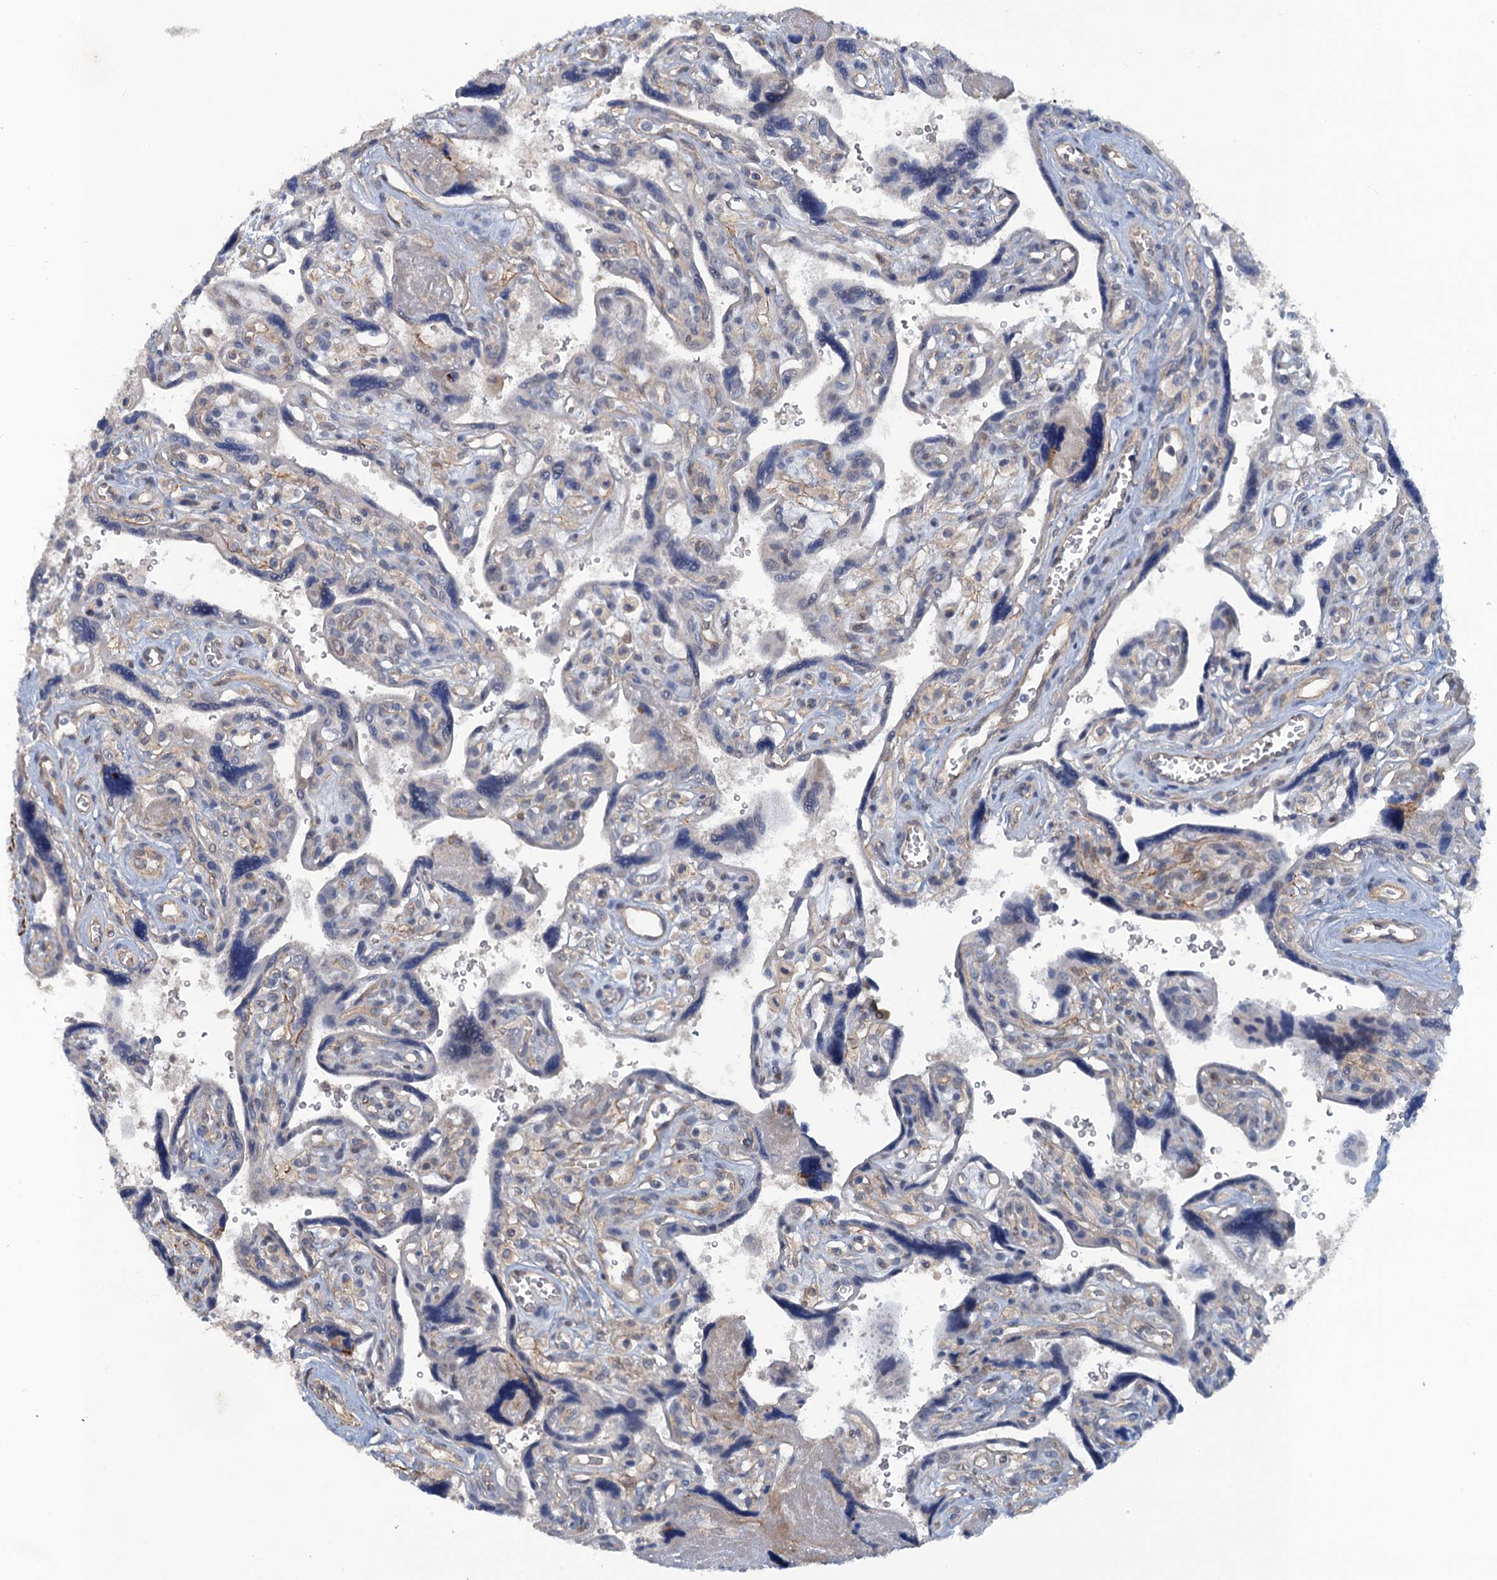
{"staining": {"intensity": "negative", "quantity": "none", "location": "none"}, "tissue": "placenta", "cell_type": "Decidual cells", "image_type": "normal", "snomed": [{"axis": "morphology", "description": "Normal tissue, NOS"}, {"axis": "topography", "description": "Placenta"}], "caption": "IHC micrograph of benign placenta: placenta stained with DAB shows no significant protein staining in decidual cells.", "gene": "MYO16", "patient": {"sex": "female", "age": 39}}